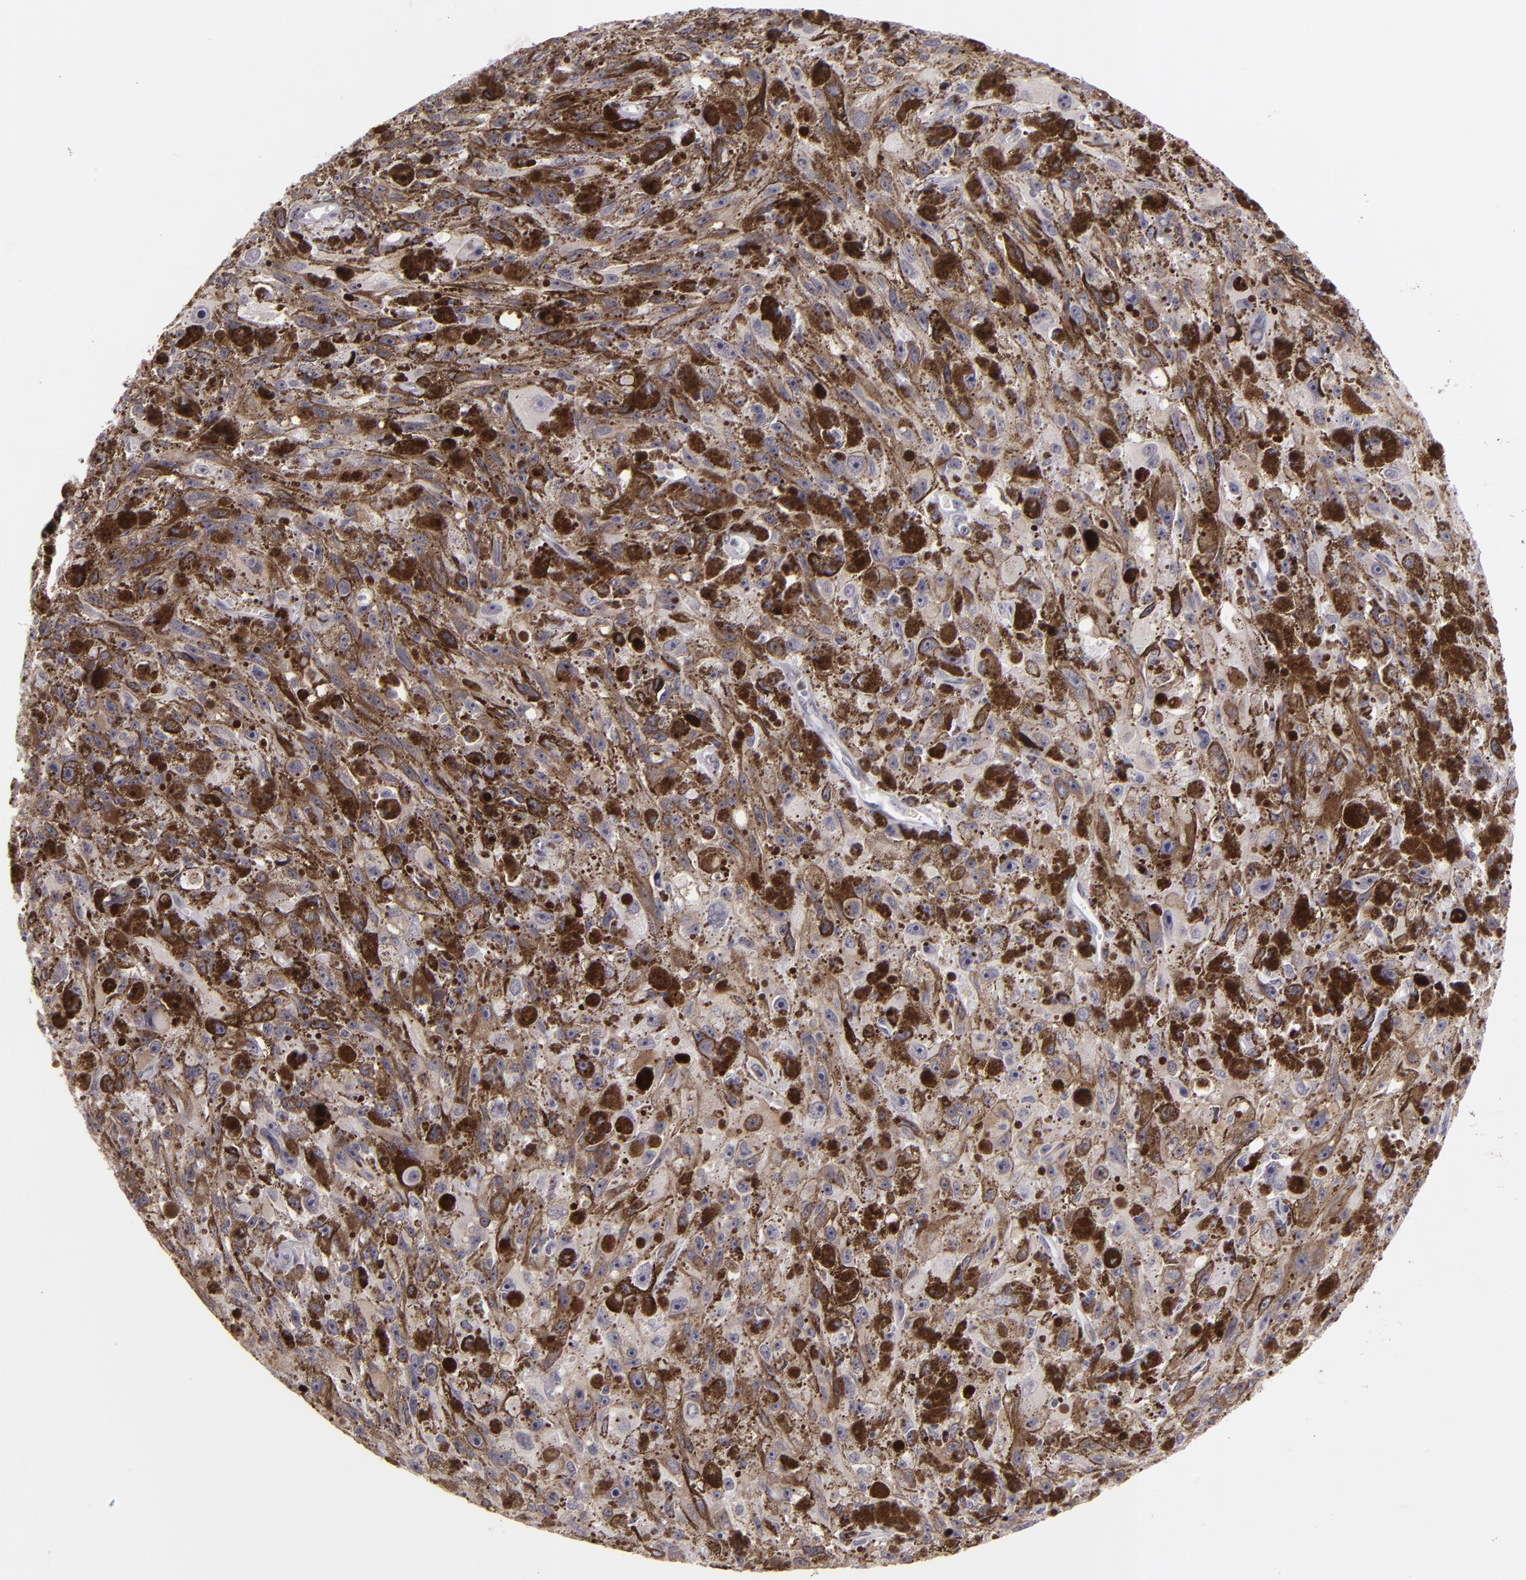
{"staining": {"intensity": "negative", "quantity": "none", "location": "none"}, "tissue": "melanoma", "cell_type": "Tumor cells", "image_type": "cancer", "snomed": [{"axis": "morphology", "description": "Malignant melanoma, NOS"}, {"axis": "topography", "description": "Skin"}], "caption": "Human malignant melanoma stained for a protein using IHC shows no positivity in tumor cells.", "gene": "ZNF205", "patient": {"sex": "female", "age": 104}}